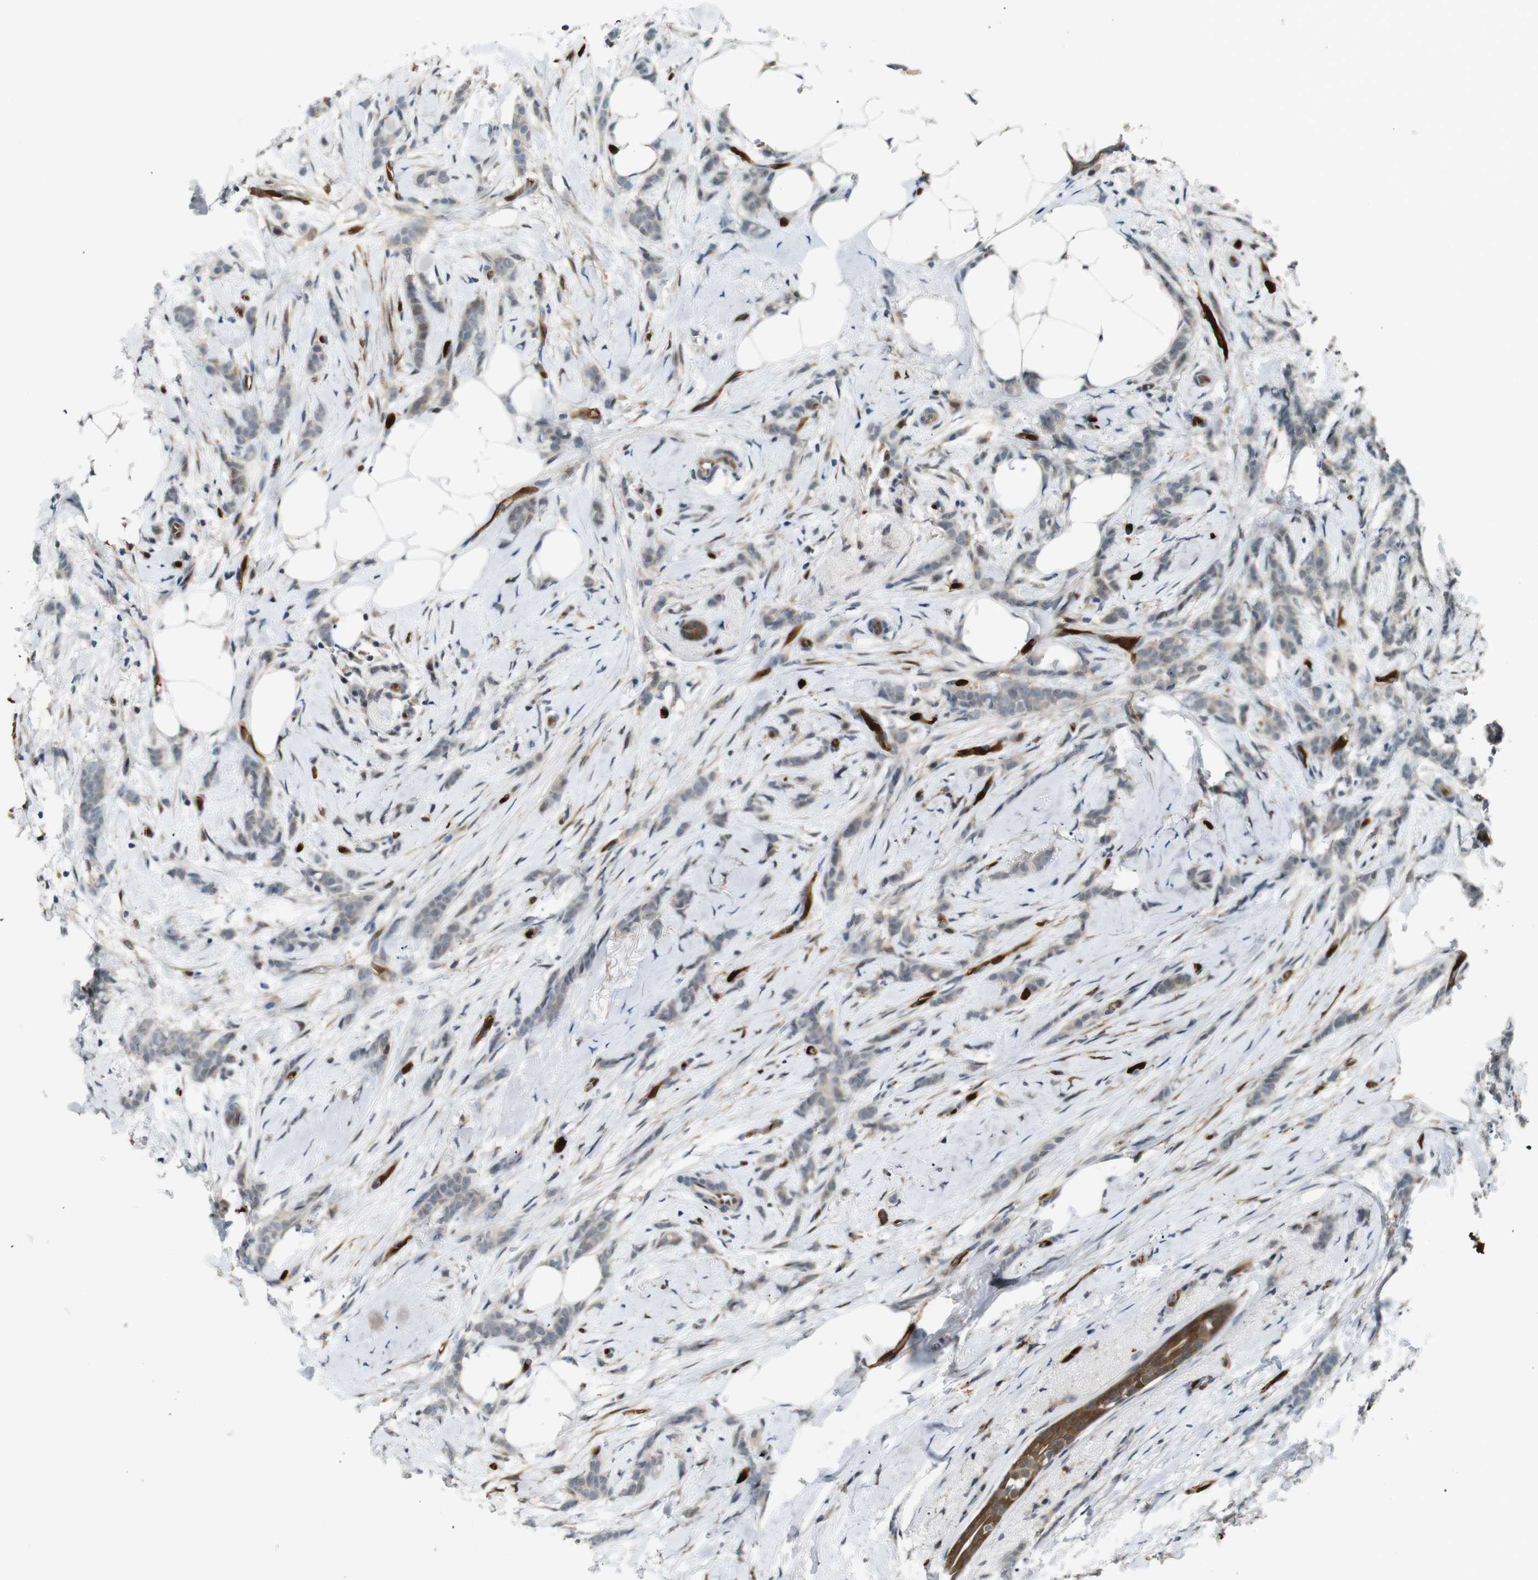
{"staining": {"intensity": "weak", "quantity": "25%-75%", "location": "cytoplasmic/membranous,nuclear"}, "tissue": "breast cancer", "cell_type": "Tumor cells", "image_type": "cancer", "snomed": [{"axis": "morphology", "description": "Lobular carcinoma, in situ"}, {"axis": "morphology", "description": "Lobular carcinoma"}, {"axis": "topography", "description": "Breast"}], "caption": "Weak cytoplasmic/membranous and nuclear expression is appreciated in about 25%-75% of tumor cells in breast cancer.", "gene": "LXN", "patient": {"sex": "female", "age": 41}}